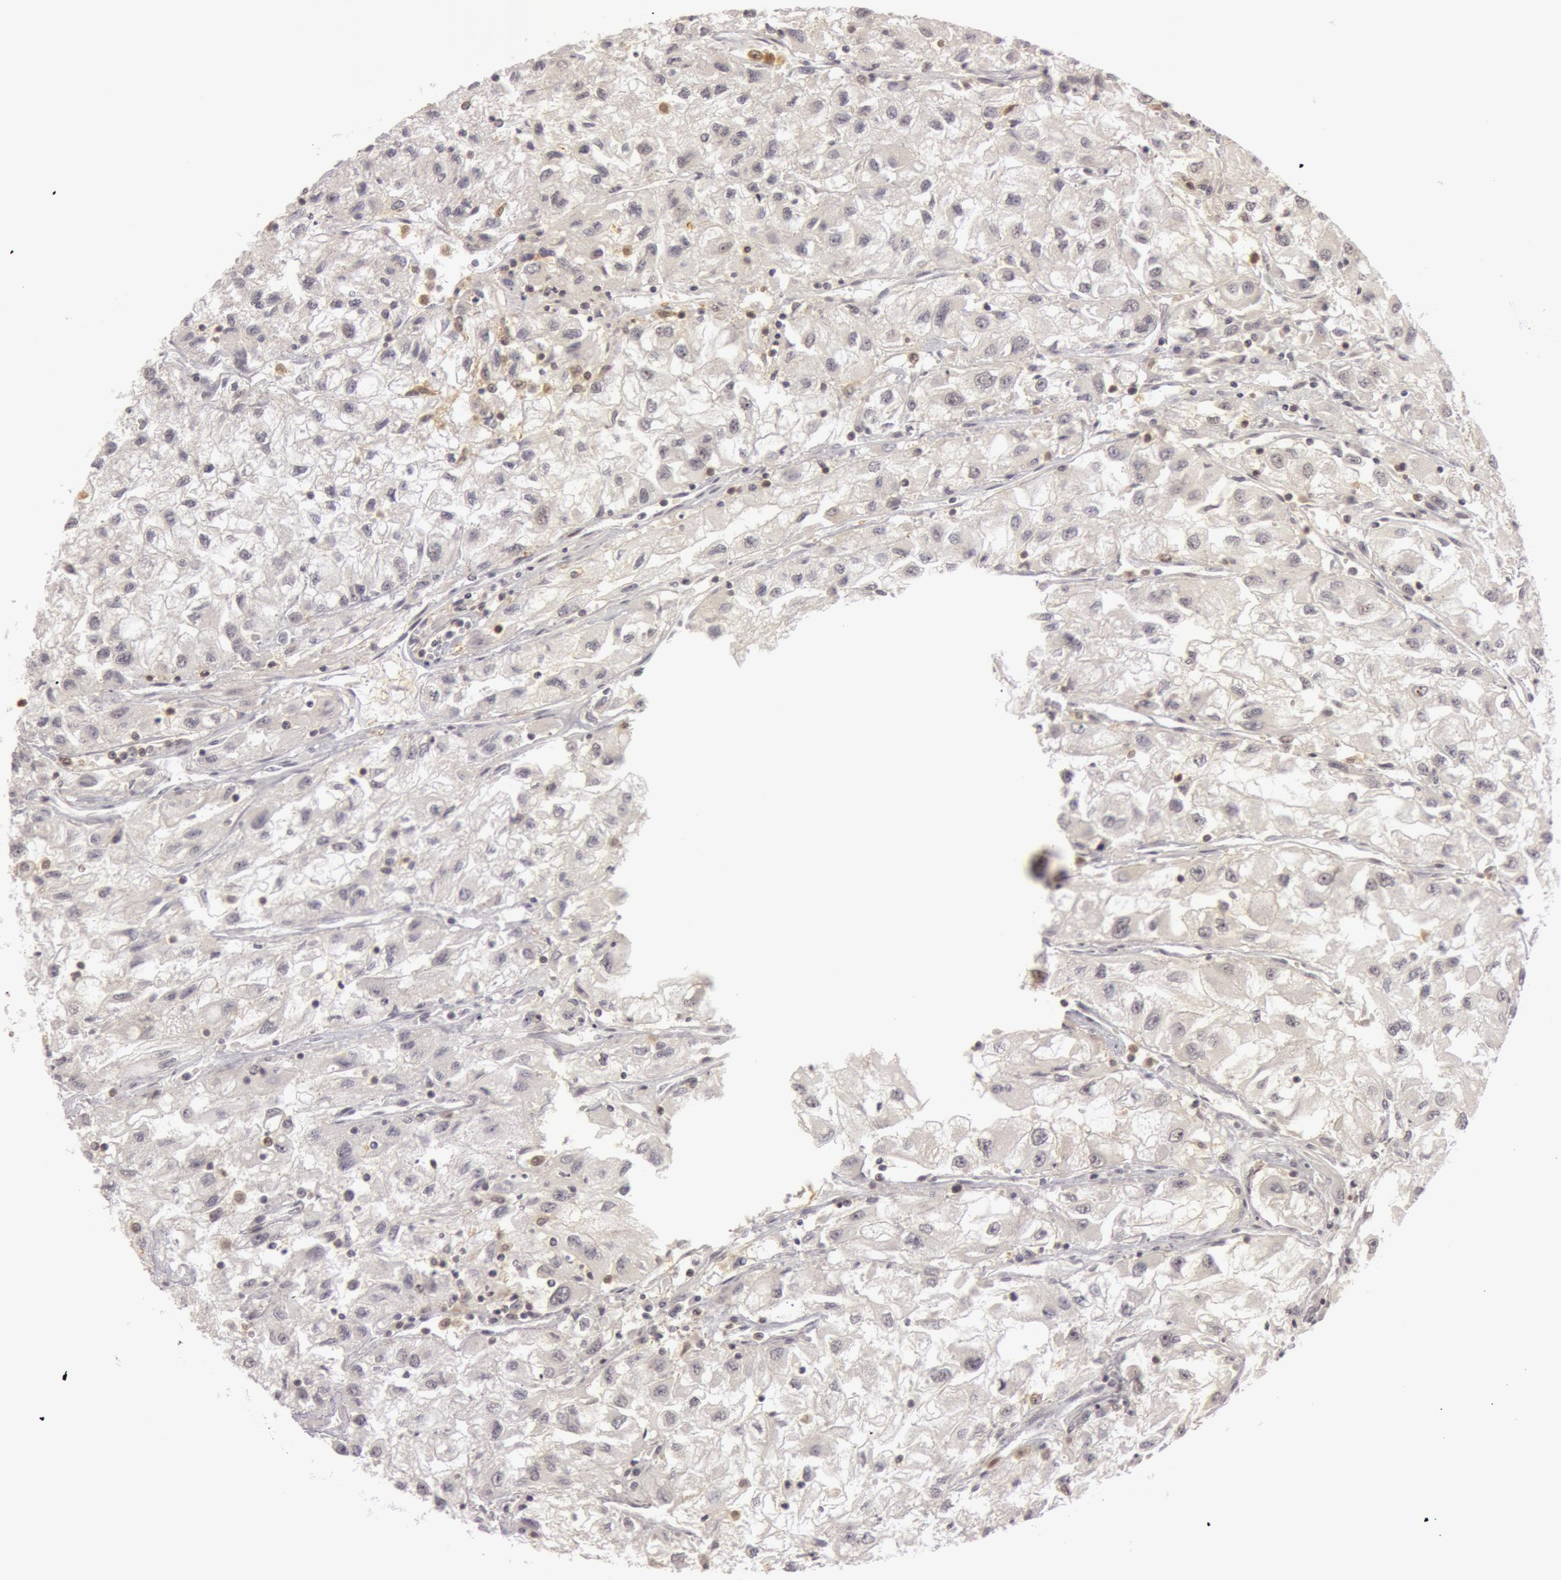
{"staining": {"intensity": "negative", "quantity": "none", "location": "none"}, "tissue": "renal cancer", "cell_type": "Tumor cells", "image_type": "cancer", "snomed": [{"axis": "morphology", "description": "Adenocarcinoma, NOS"}, {"axis": "topography", "description": "Kidney"}], "caption": "Tumor cells show no significant expression in renal cancer.", "gene": "OASL", "patient": {"sex": "male", "age": 59}}